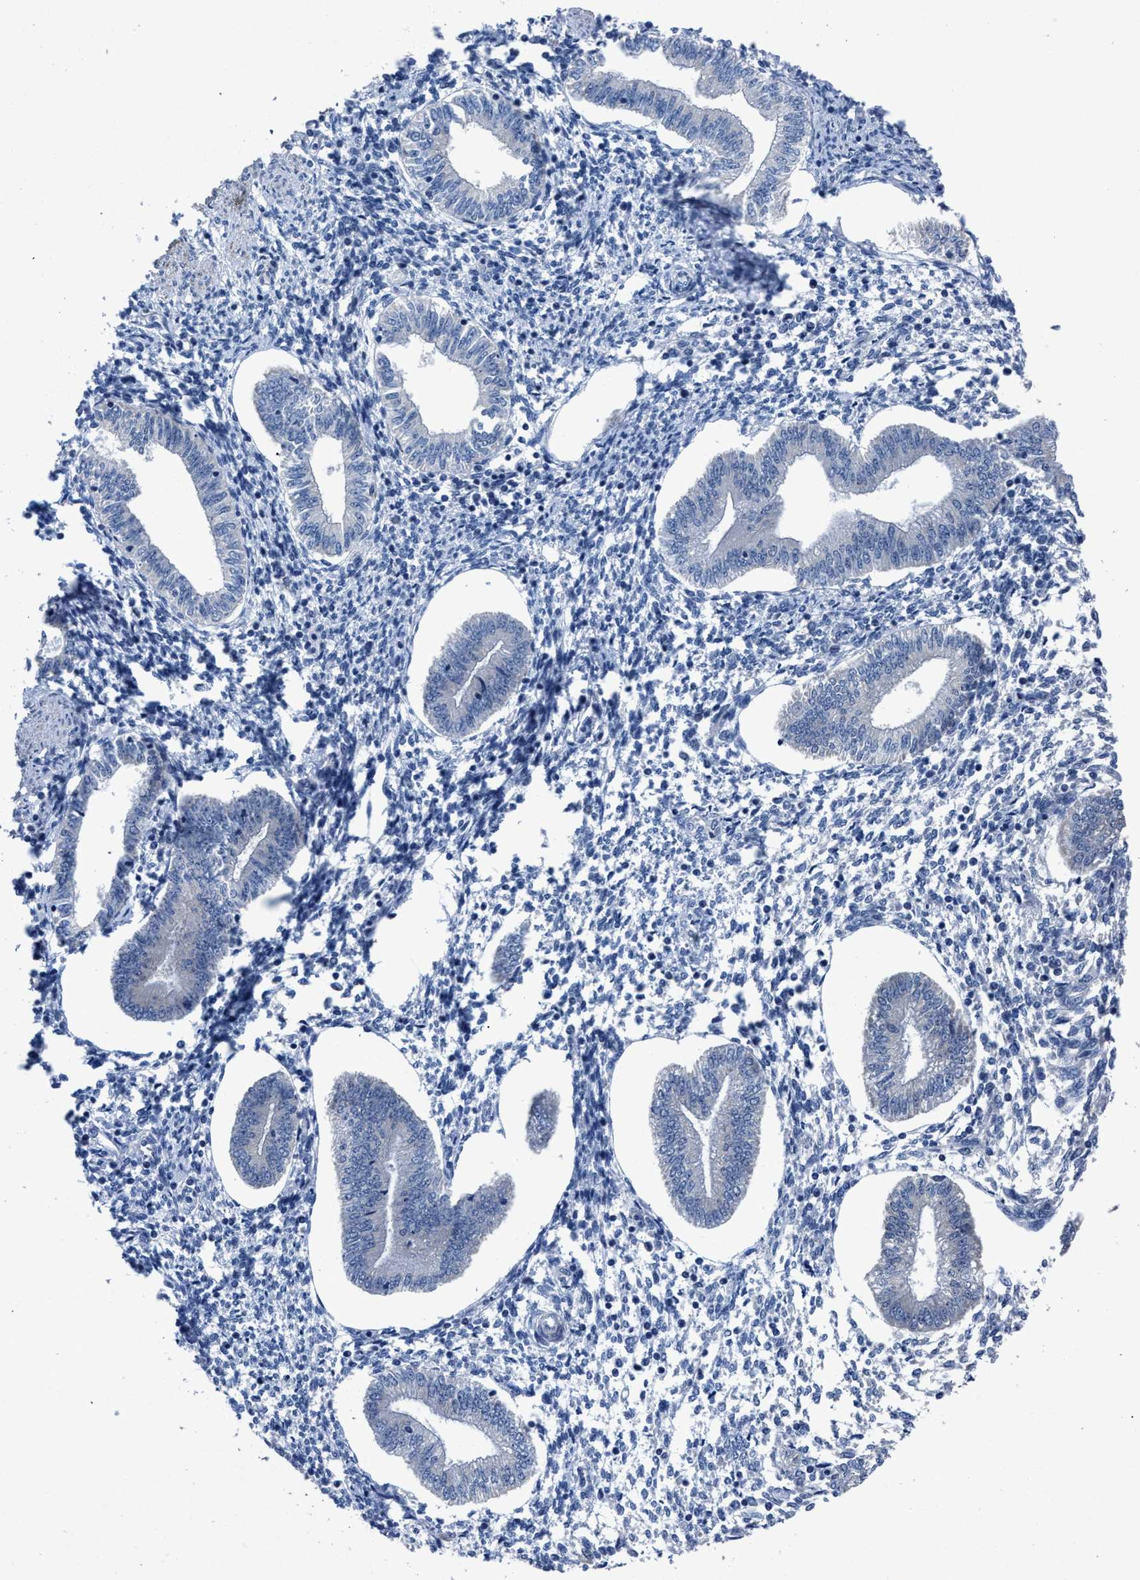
{"staining": {"intensity": "negative", "quantity": "none", "location": "none"}, "tissue": "endometrium", "cell_type": "Cells in endometrial stroma", "image_type": "normal", "snomed": [{"axis": "morphology", "description": "Normal tissue, NOS"}, {"axis": "topography", "description": "Endometrium"}], "caption": "This is an immunohistochemistry (IHC) histopathology image of unremarkable endometrium. There is no positivity in cells in endometrial stroma.", "gene": "ID3", "patient": {"sex": "female", "age": 50}}